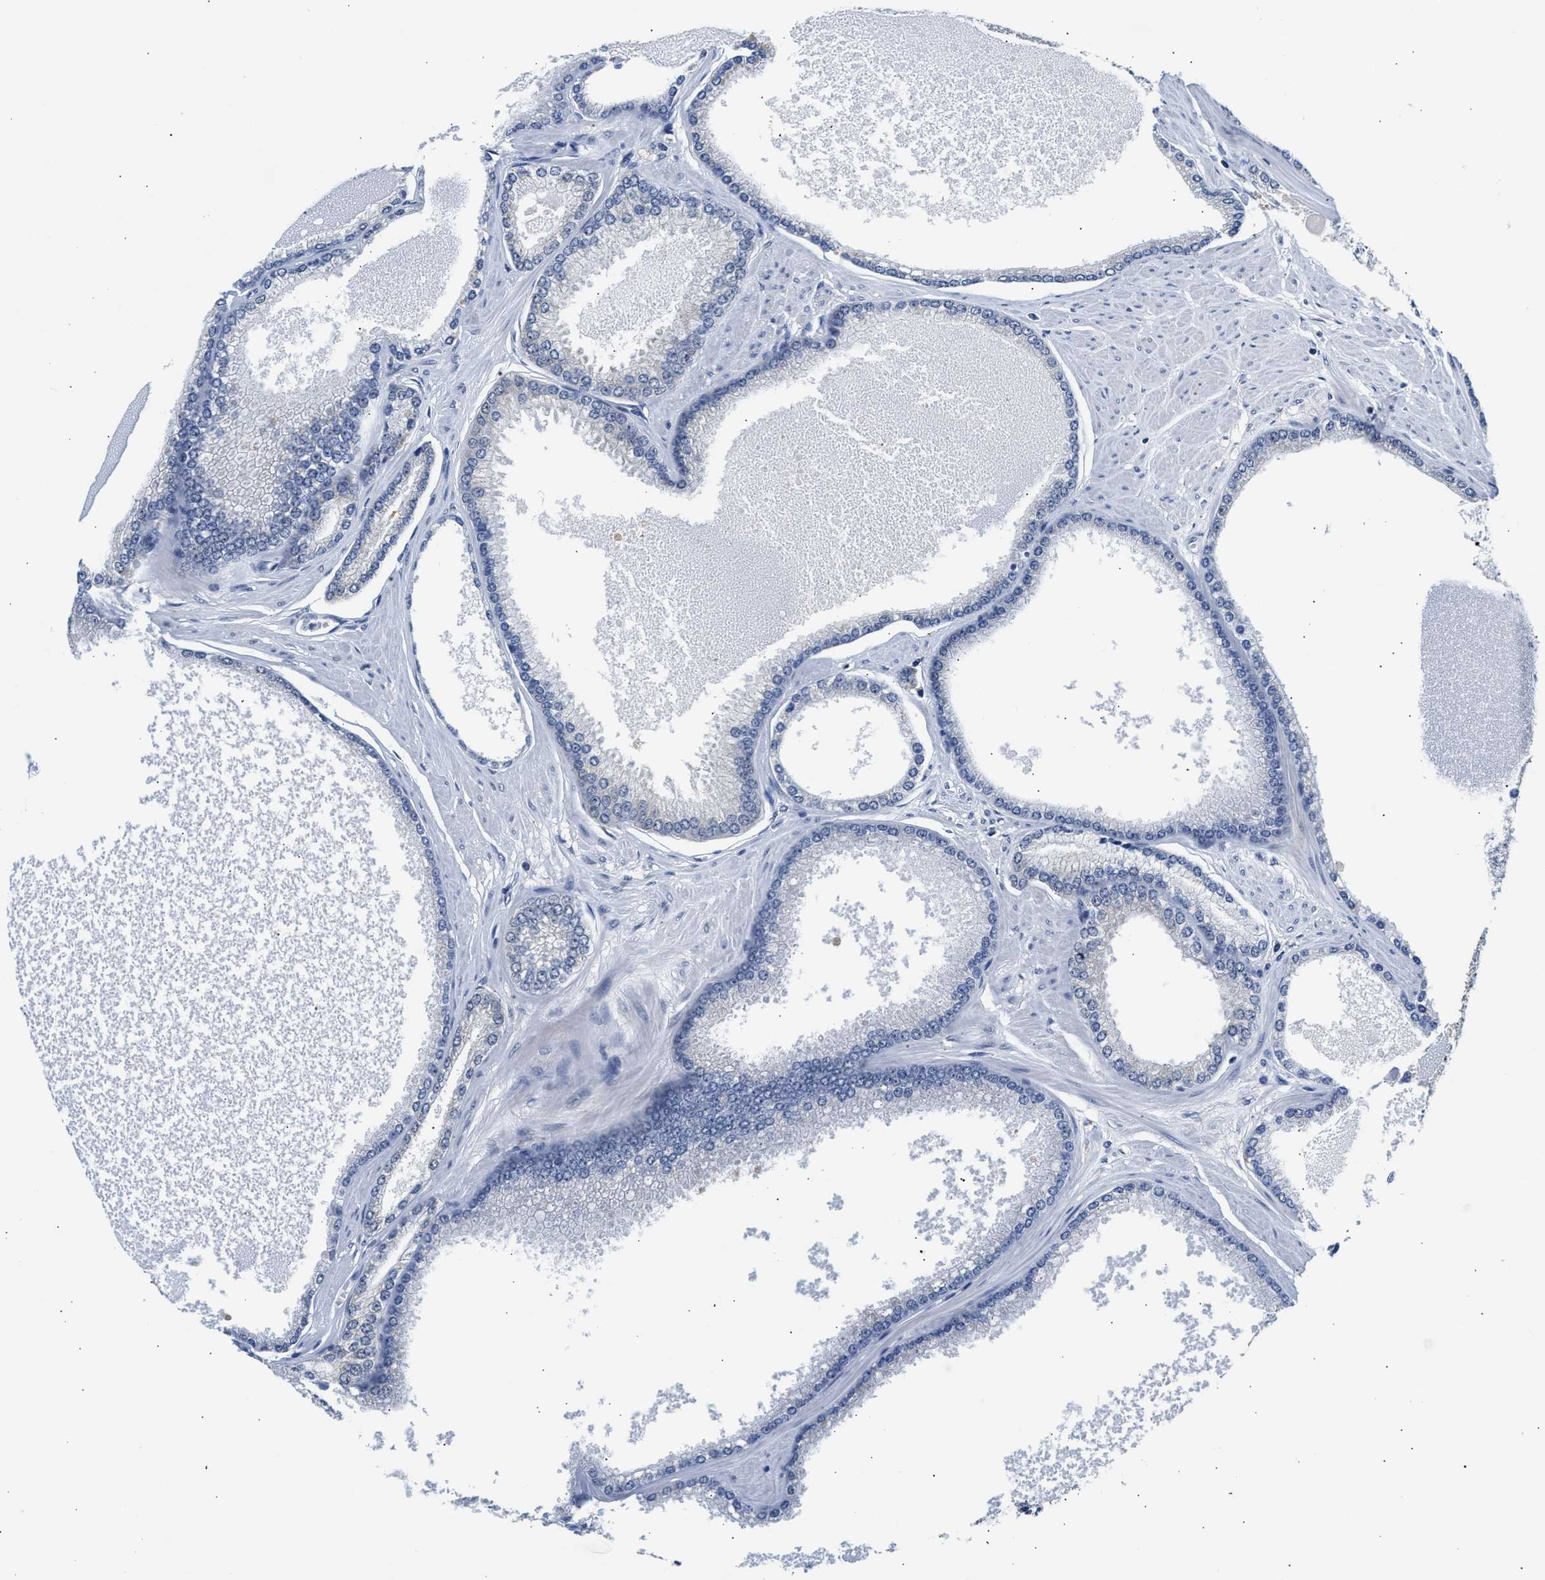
{"staining": {"intensity": "negative", "quantity": "none", "location": "none"}, "tissue": "prostate cancer", "cell_type": "Tumor cells", "image_type": "cancer", "snomed": [{"axis": "morphology", "description": "Adenocarcinoma, High grade"}, {"axis": "topography", "description": "Prostate"}], "caption": "A high-resolution photomicrograph shows IHC staining of prostate adenocarcinoma (high-grade), which exhibits no significant positivity in tumor cells.", "gene": "PPM1L", "patient": {"sex": "male", "age": 61}}